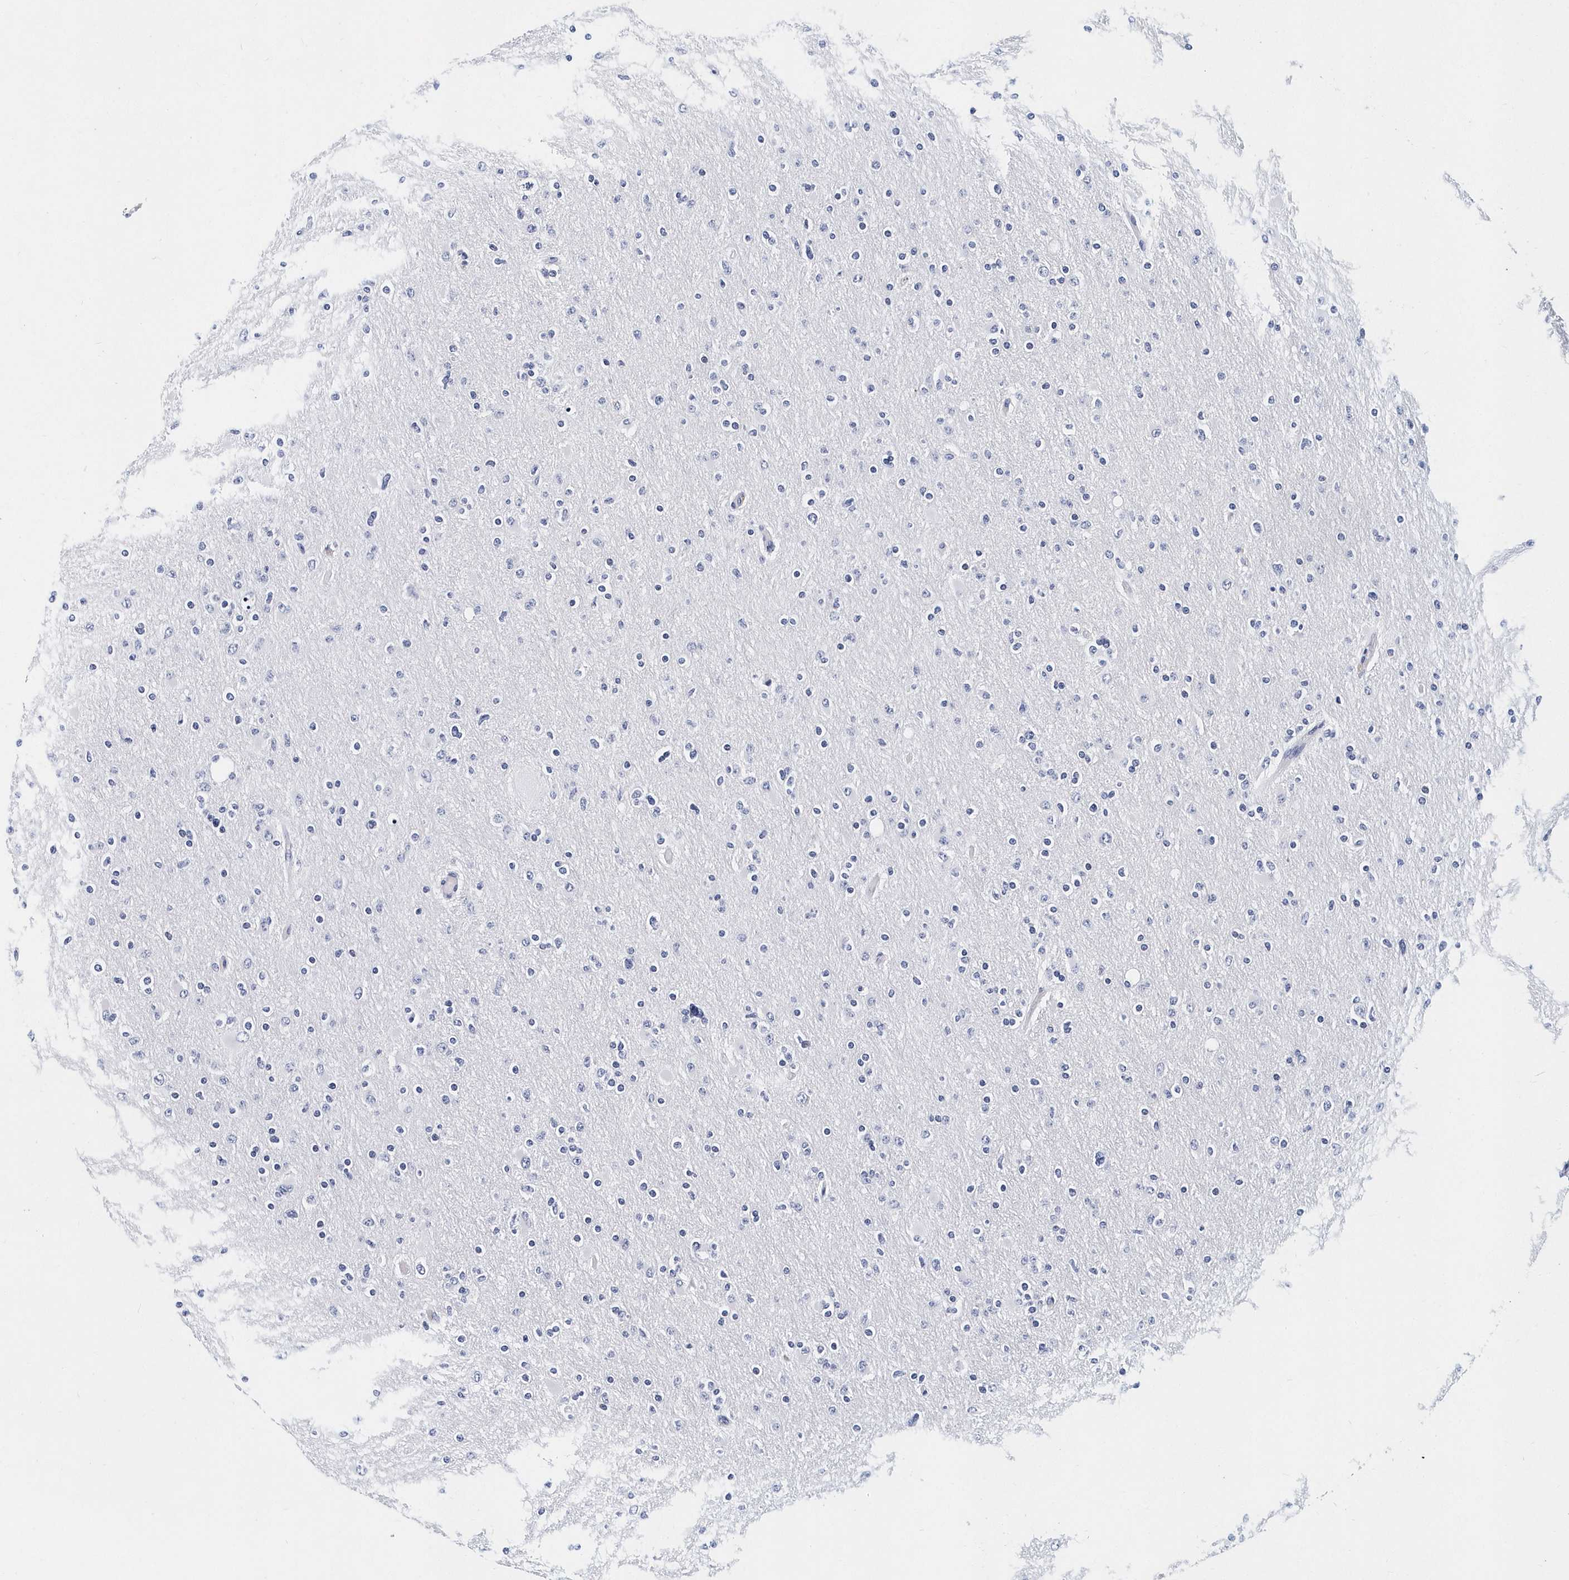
{"staining": {"intensity": "negative", "quantity": "none", "location": "none"}, "tissue": "glioma", "cell_type": "Tumor cells", "image_type": "cancer", "snomed": [{"axis": "morphology", "description": "Glioma, malignant, High grade"}, {"axis": "topography", "description": "Cerebral cortex"}], "caption": "Protein analysis of glioma shows no significant positivity in tumor cells.", "gene": "ITGA2B", "patient": {"sex": "female", "age": 36}}